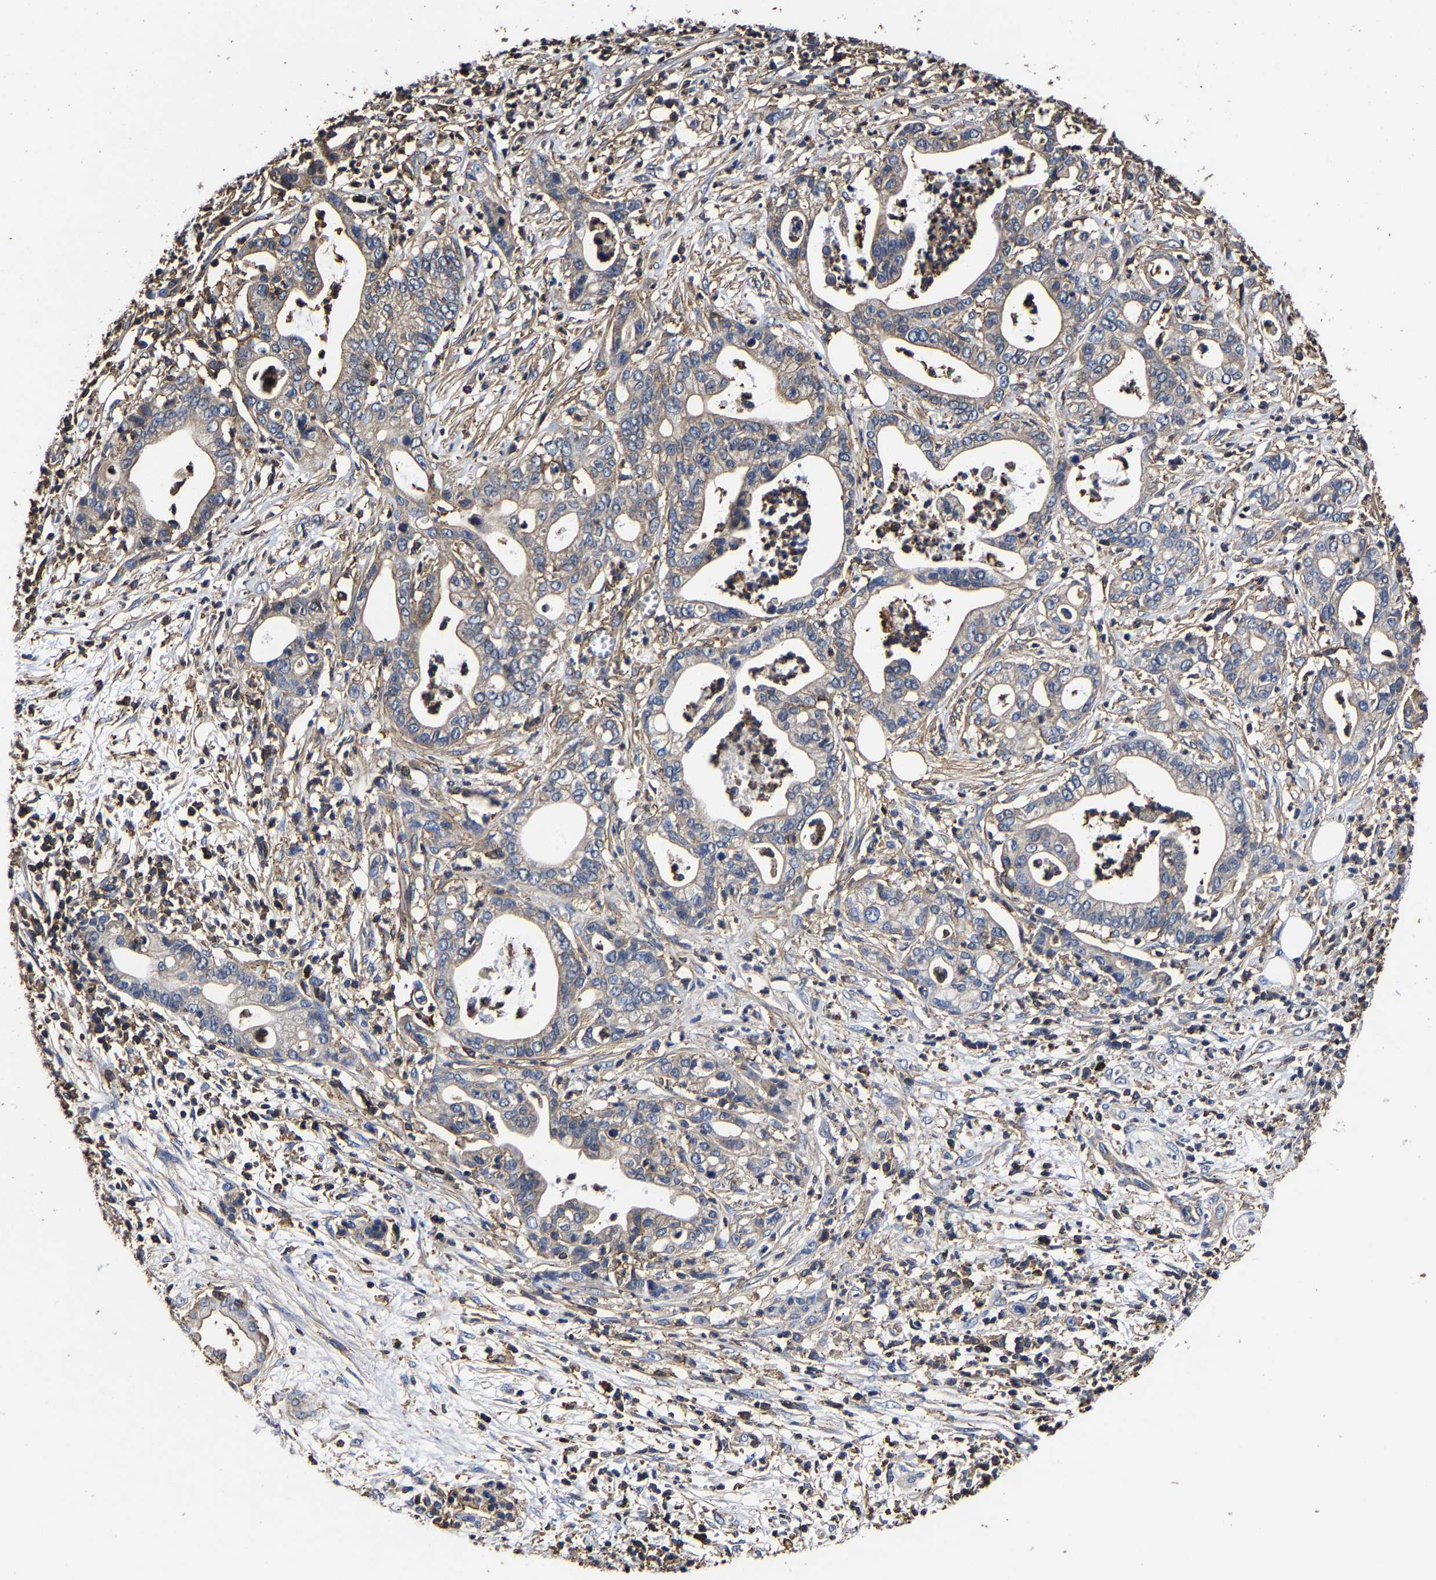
{"staining": {"intensity": "weak", "quantity": "<25%", "location": "cytoplasmic/membranous"}, "tissue": "pancreatic cancer", "cell_type": "Tumor cells", "image_type": "cancer", "snomed": [{"axis": "morphology", "description": "Adenocarcinoma, NOS"}, {"axis": "topography", "description": "Pancreas"}], "caption": "An immunohistochemistry photomicrograph of pancreatic cancer is shown. There is no staining in tumor cells of pancreatic cancer.", "gene": "SSH3", "patient": {"sex": "male", "age": 69}}